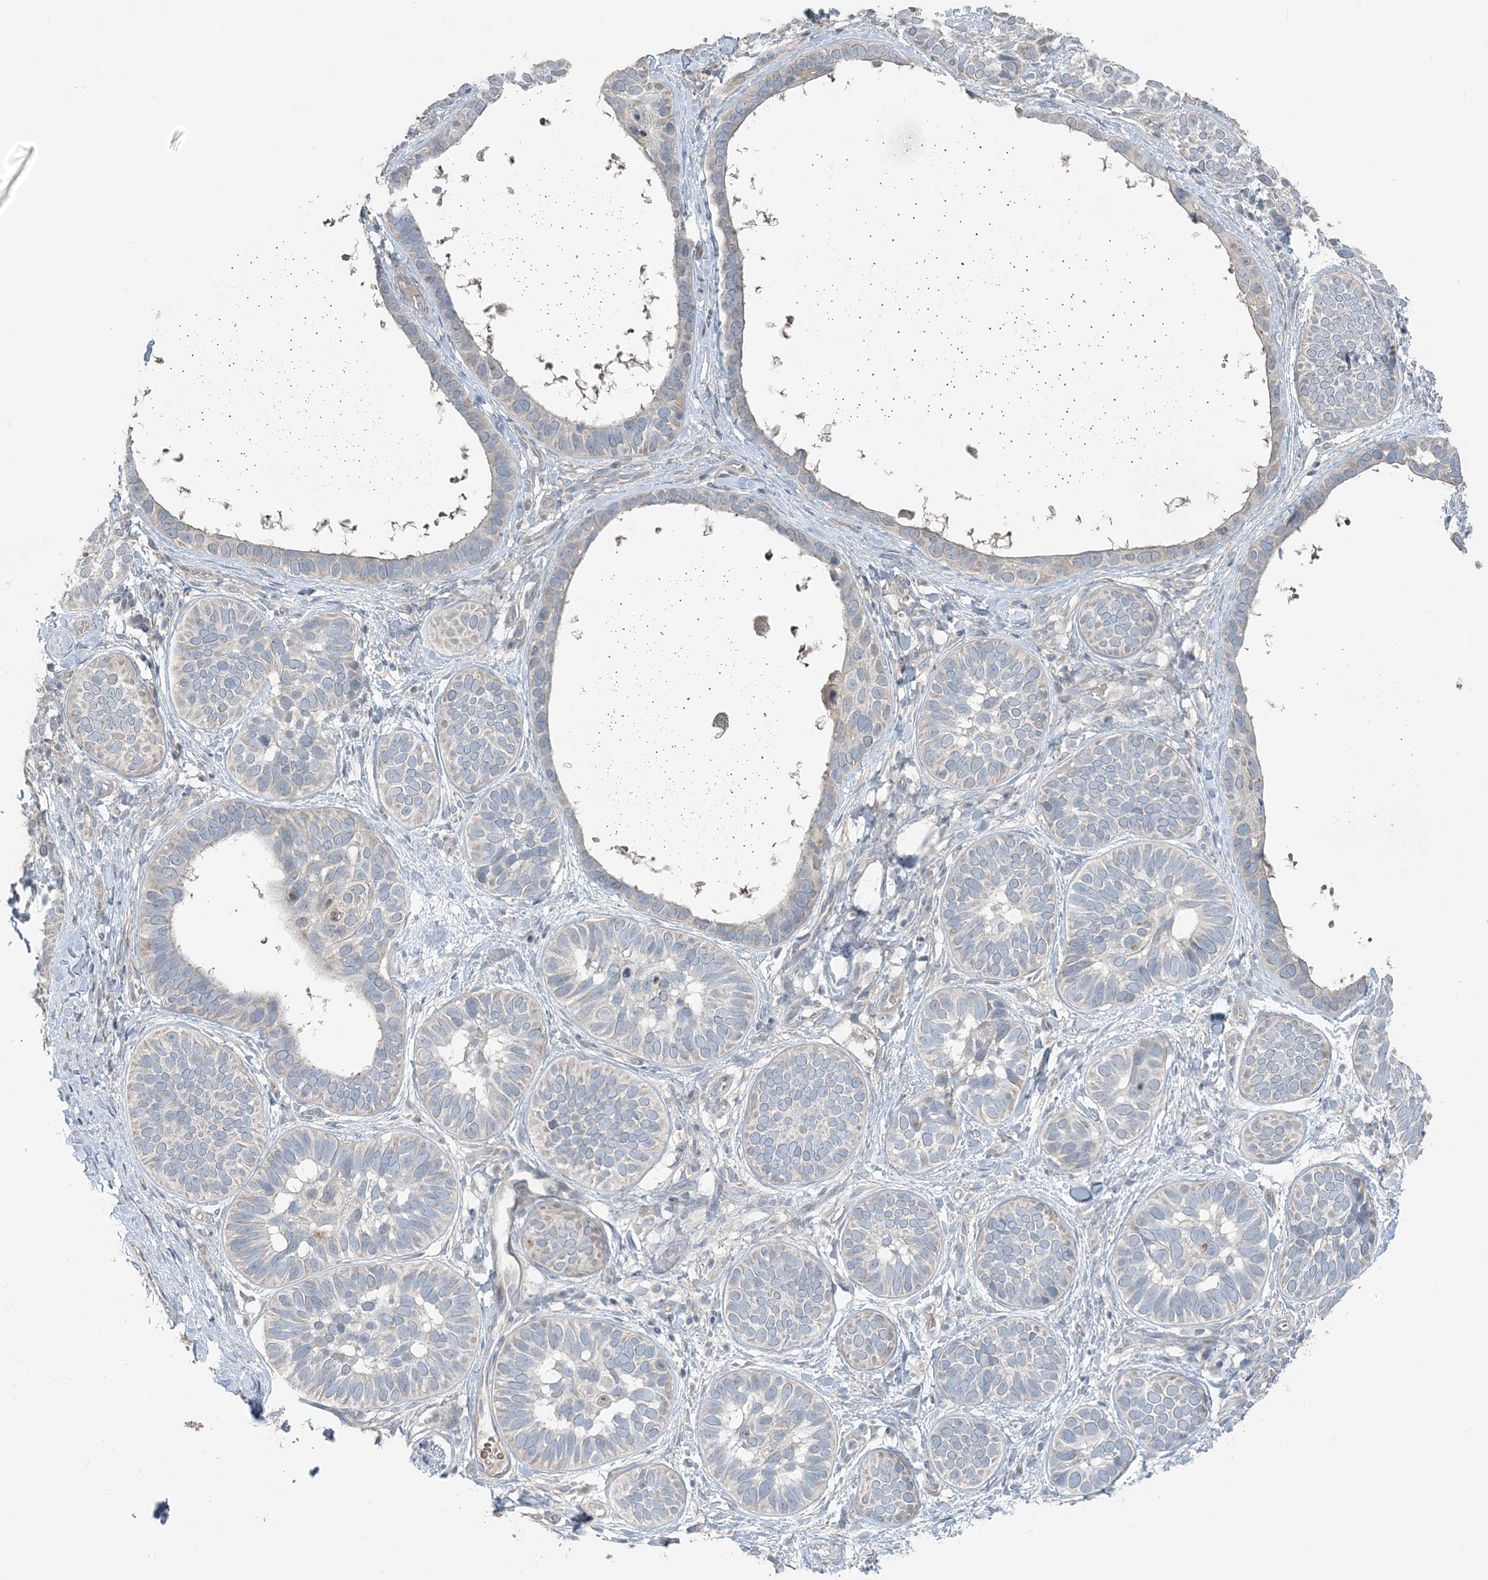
{"staining": {"intensity": "negative", "quantity": "none", "location": "none"}, "tissue": "skin cancer", "cell_type": "Tumor cells", "image_type": "cancer", "snomed": [{"axis": "morphology", "description": "Basal cell carcinoma"}, {"axis": "topography", "description": "Skin"}], "caption": "The immunohistochemistry photomicrograph has no significant expression in tumor cells of skin cancer tissue.", "gene": "SLC4A10", "patient": {"sex": "male", "age": 62}}